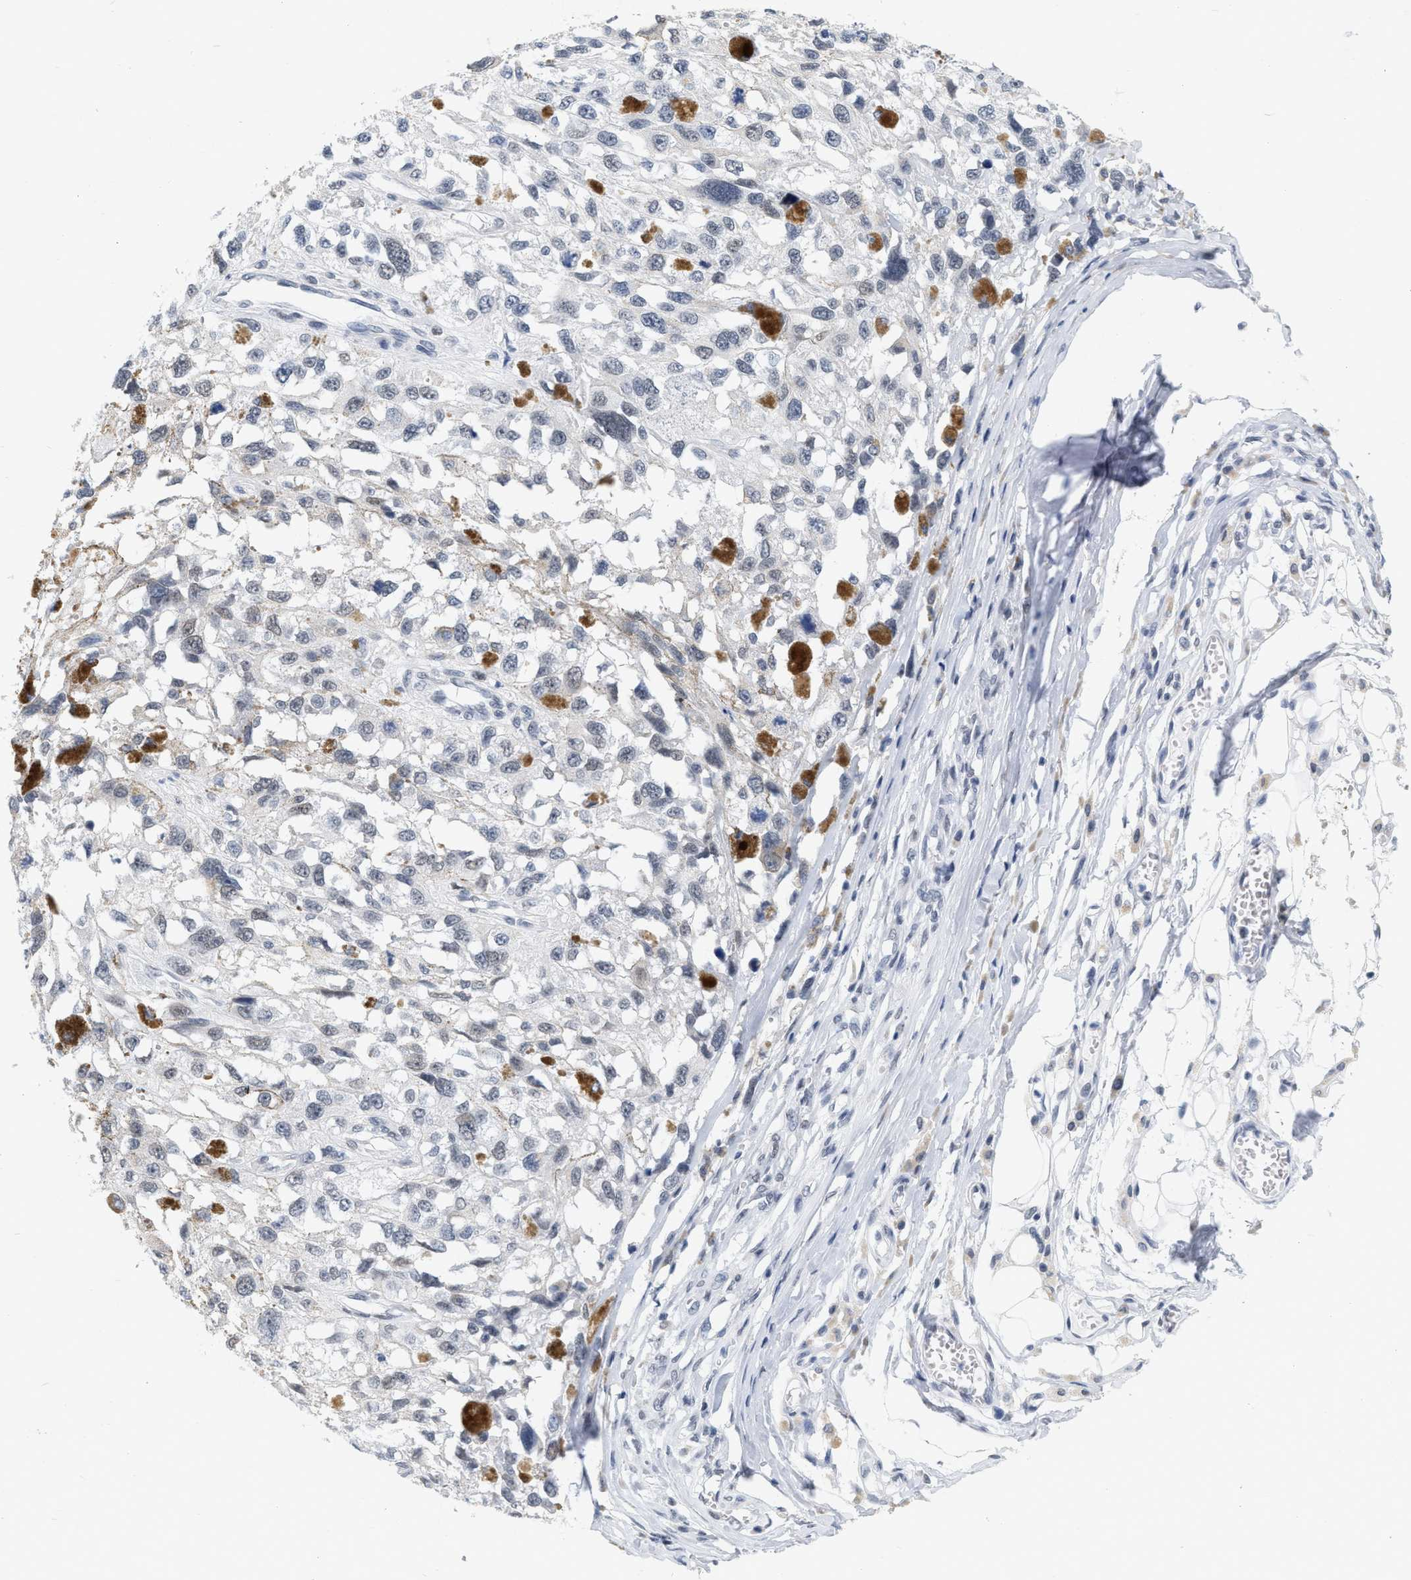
{"staining": {"intensity": "negative", "quantity": "none", "location": "none"}, "tissue": "melanoma", "cell_type": "Tumor cells", "image_type": "cancer", "snomed": [{"axis": "morphology", "description": "Malignant melanoma, Metastatic site"}, {"axis": "topography", "description": "Lymph node"}], "caption": "This is an immunohistochemistry micrograph of human malignant melanoma (metastatic site). There is no expression in tumor cells.", "gene": "XIRP1", "patient": {"sex": "male", "age": 59}}